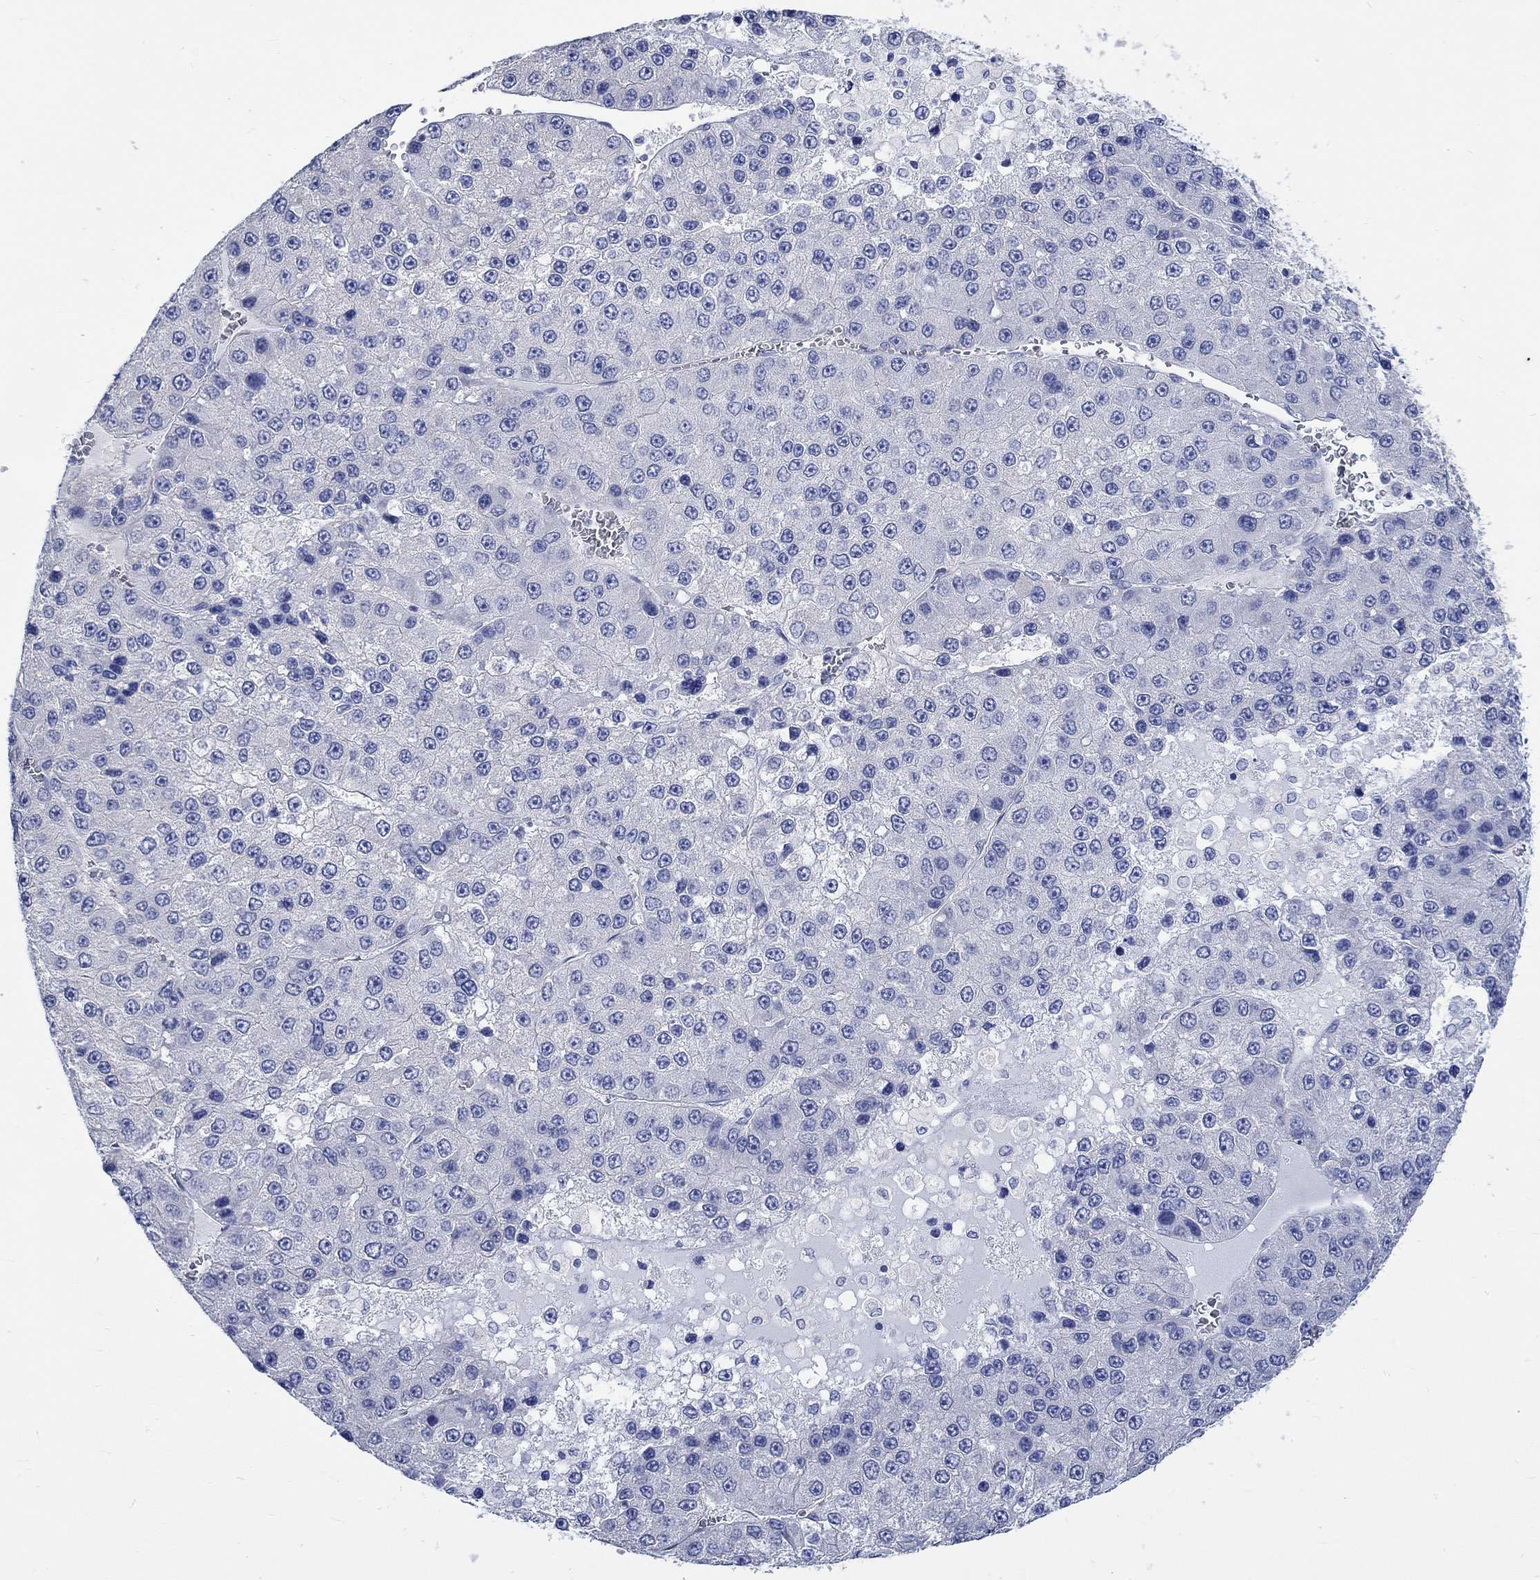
{"staining": {"intensity": "negative", "quantity": "none", "location": "none"}, "tissue": "liver cancer", "cell_type": "Tumor cells", "image_type": "cancer", "snomed": [{"axis": "morphology", "description": "Carcinoma, Hepatocellular, NOS"}, {"axis": "topography", "description": "Liver"}], "caption": "This is an immunohistochemistry (IHC) histopathology image of human liver cancer (hepatocellular carcinoma). There is no expression in tumor cells.", "gene": "KCNA1", "patient": {"sex": "female", "age": 73}}